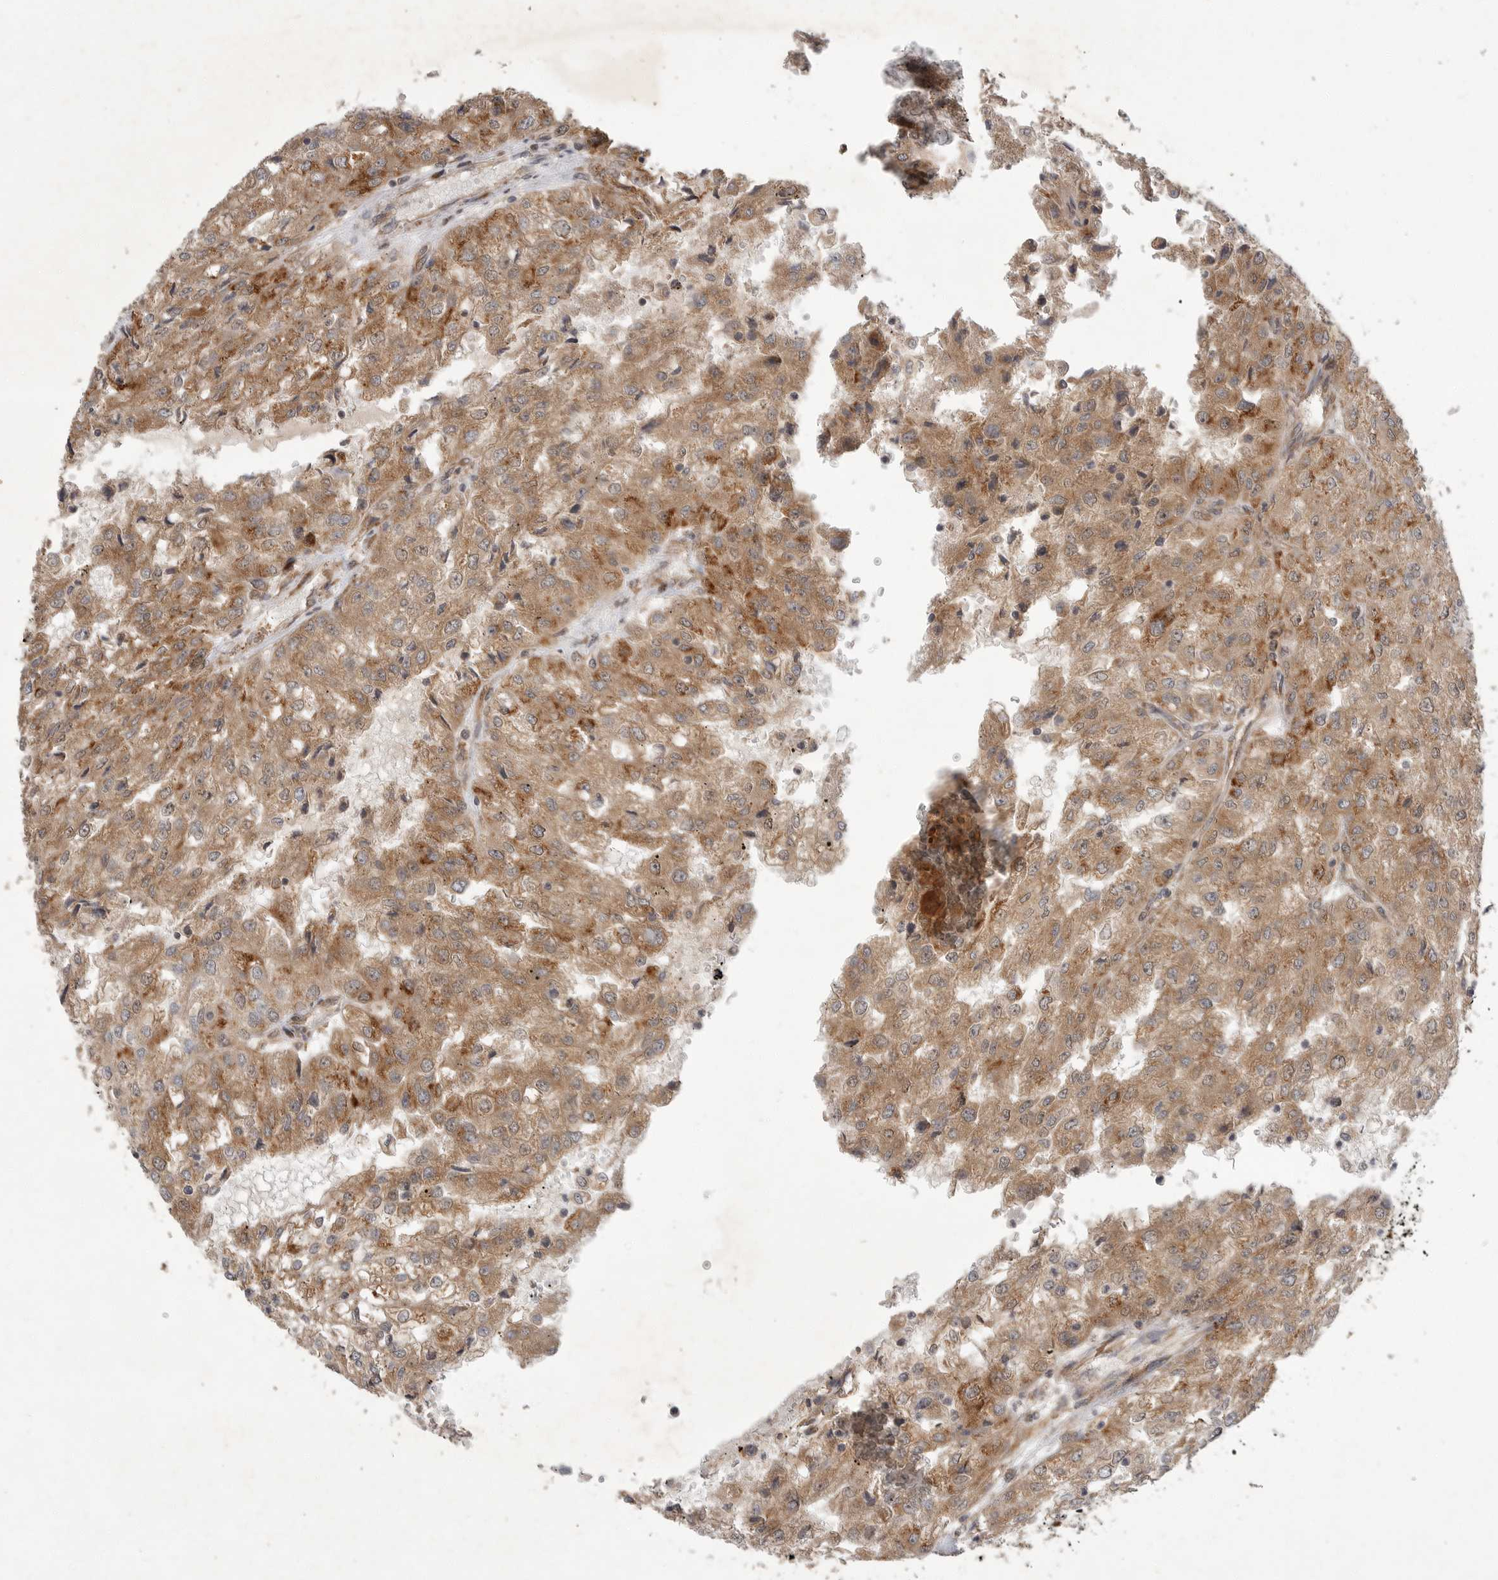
{"staining": {"intensity": "moderate", "quantity": ">75%", "location": "cytoplasmic/membranous"}, "tissue": "renal cancer", "cell_type": "Tumor cells", "image_type": "cancer", "snomed": [{"axis": "morphology", "description": "Adenocarcinoma, NOS"}, {"axis": "topography", "description": "Kidney"}], "caption": "Adenocarcinoma (renal) was stained to show a protein in brown. There is medium levels of moderate cytoplasmic/membranous expression in about >75% of tumor cells. (Stains: DAB (3,3'-diaminobenzidine) in brown, nuclei in blue, Microscopy: brightfield microscopy at high magnification).", "gene": "OSBPL9", "patient": {"sex": "female", "age": 54}}